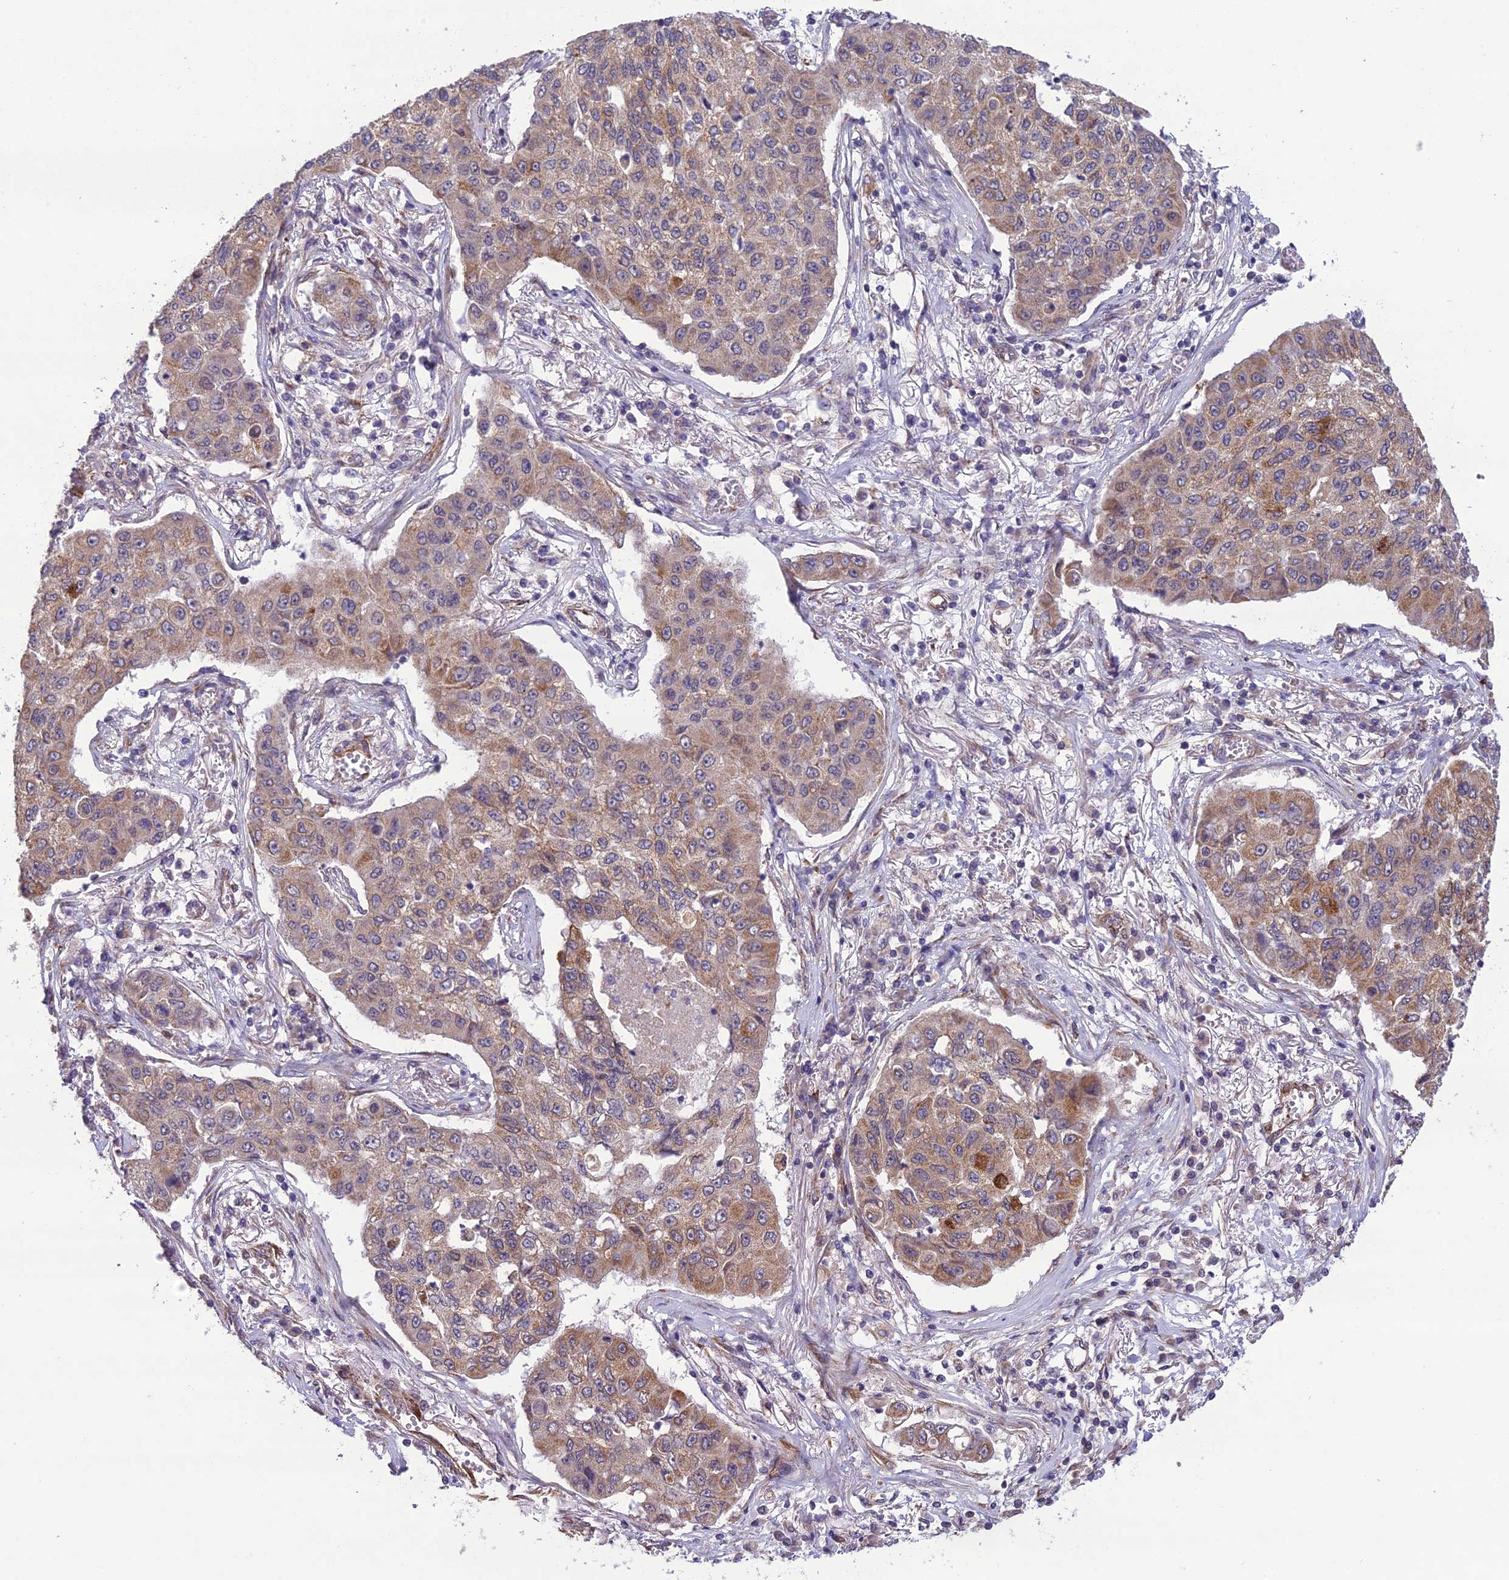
{"staining": {"intensity": "moderate", "quantity": "25%-75%", "location": "cytoplasmic/membranous"}, "tissue": "lung cancer", "cell_type": "Tumor cells", "image_type": "cancer", "snomed": [{"axis": "morphology", "description": "Squamous cell carcinoma, NOS"}, {"axis": "topography", "description": "Lung"}], "caption": "Immunohistochemistry (IHC) staining of squamous cell carcinoma (lung), which shows medium levels of moderate cytoplasmic/membranous staining in approximately 25%-75% of tumor cells indicating moderate cytoplasmic/membranous protein positivity. The staining was performed using DAB (3,3'-diaminobenzidine) (brown) for protein detection and nuclei were counterstained in hematoxylin (blue).", "gene": "NODAL", "patient": {"sex": "male", "age": 74}}